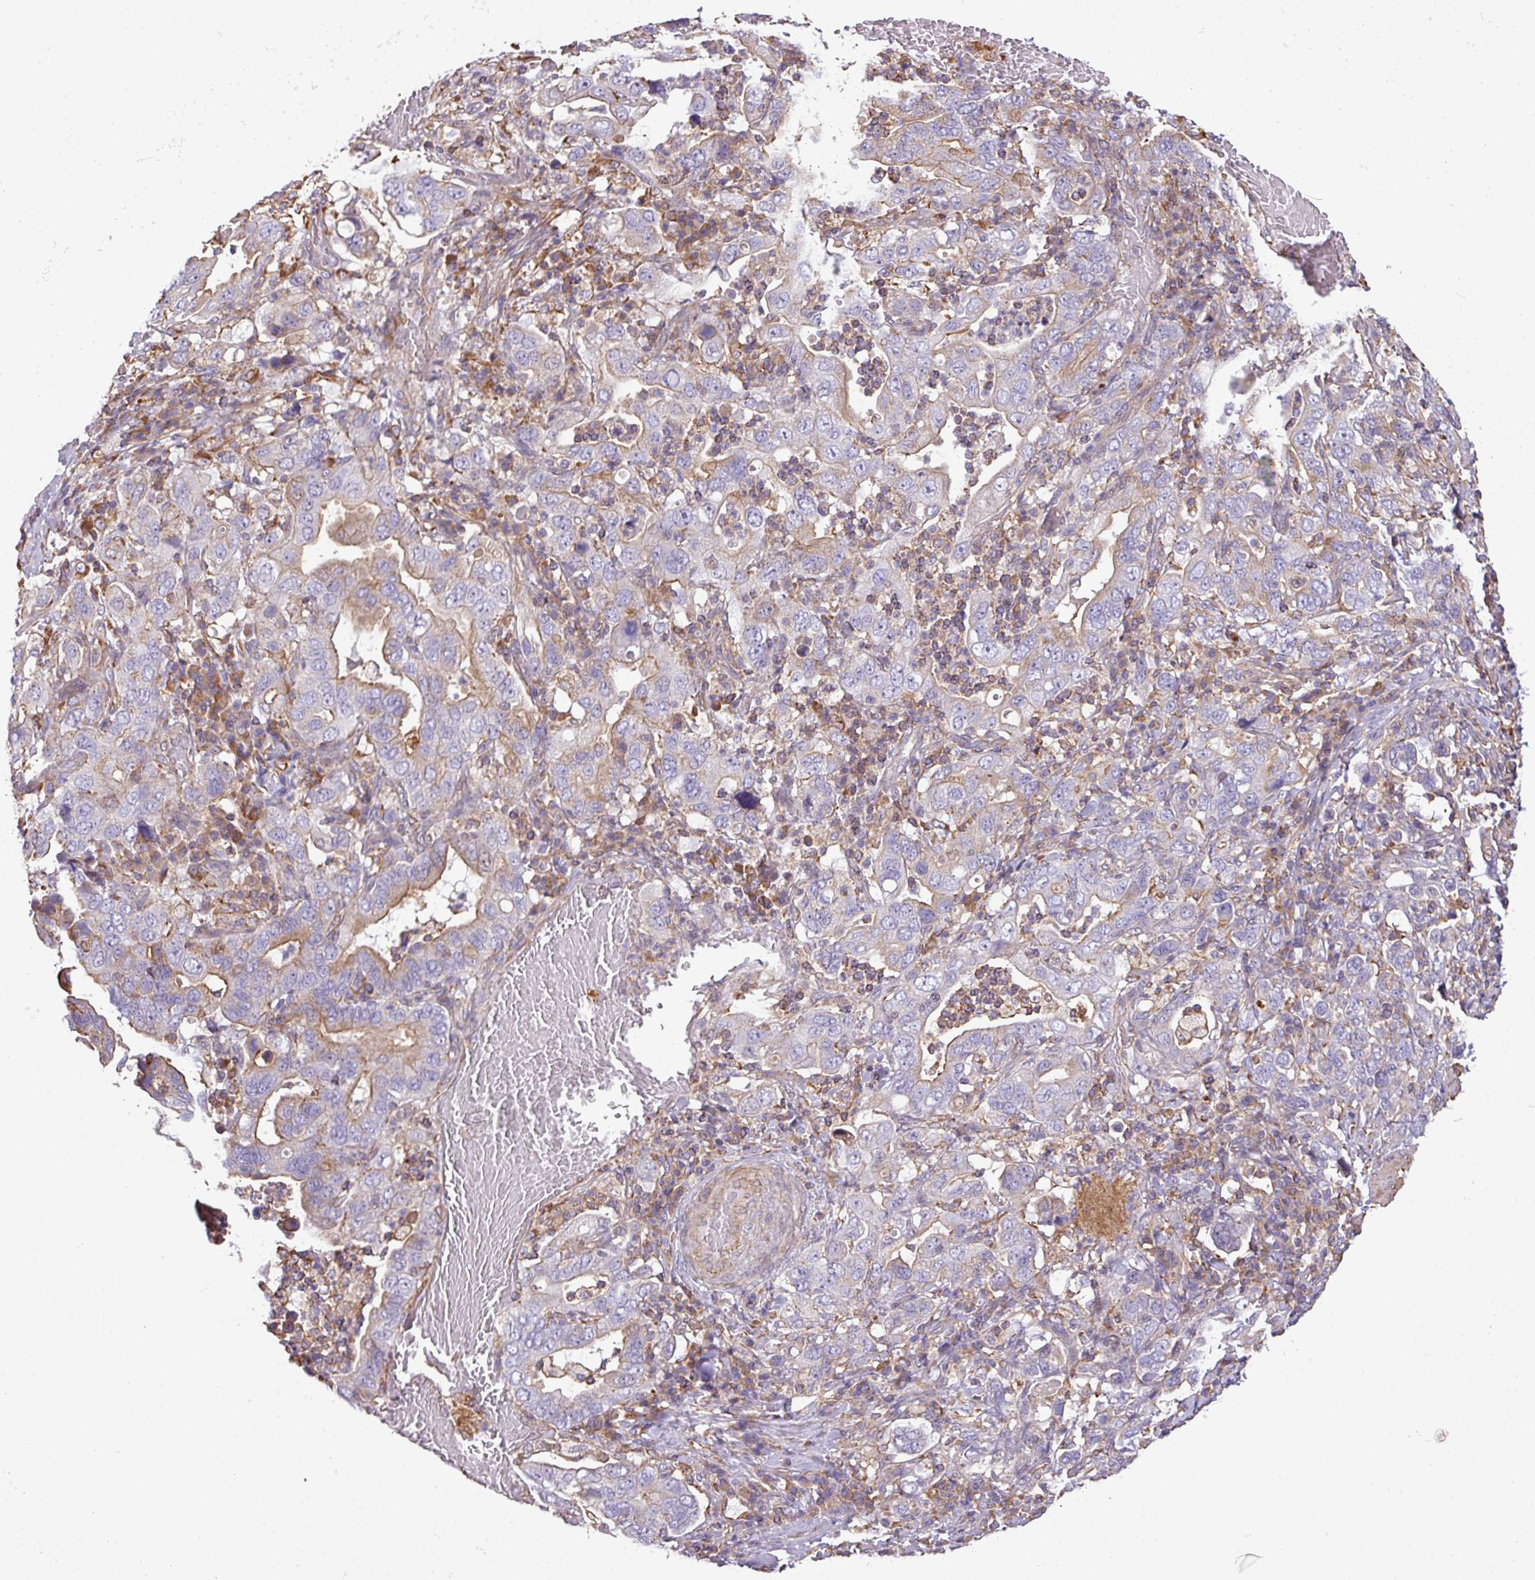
{"staining": {"intensity": "weak", "quantity": "<25%", "location": "cytoplasmic/membranous"}, "tissue": "stomach cancer", "cell_type": "Tumor cells", "image_type": "cancer", "snomed": [{"axis": "morphology", "description": "Adenocarcinoma, NOS"}, {"axis": "topography", "description": "Stomach, upper"}], "caption": "Micrograph shows no significant protein expression in tumor cells of adenocarcinoma (stomach).", "gene": "LRRC41", "patient": {"sex": "male", "age": 62}}